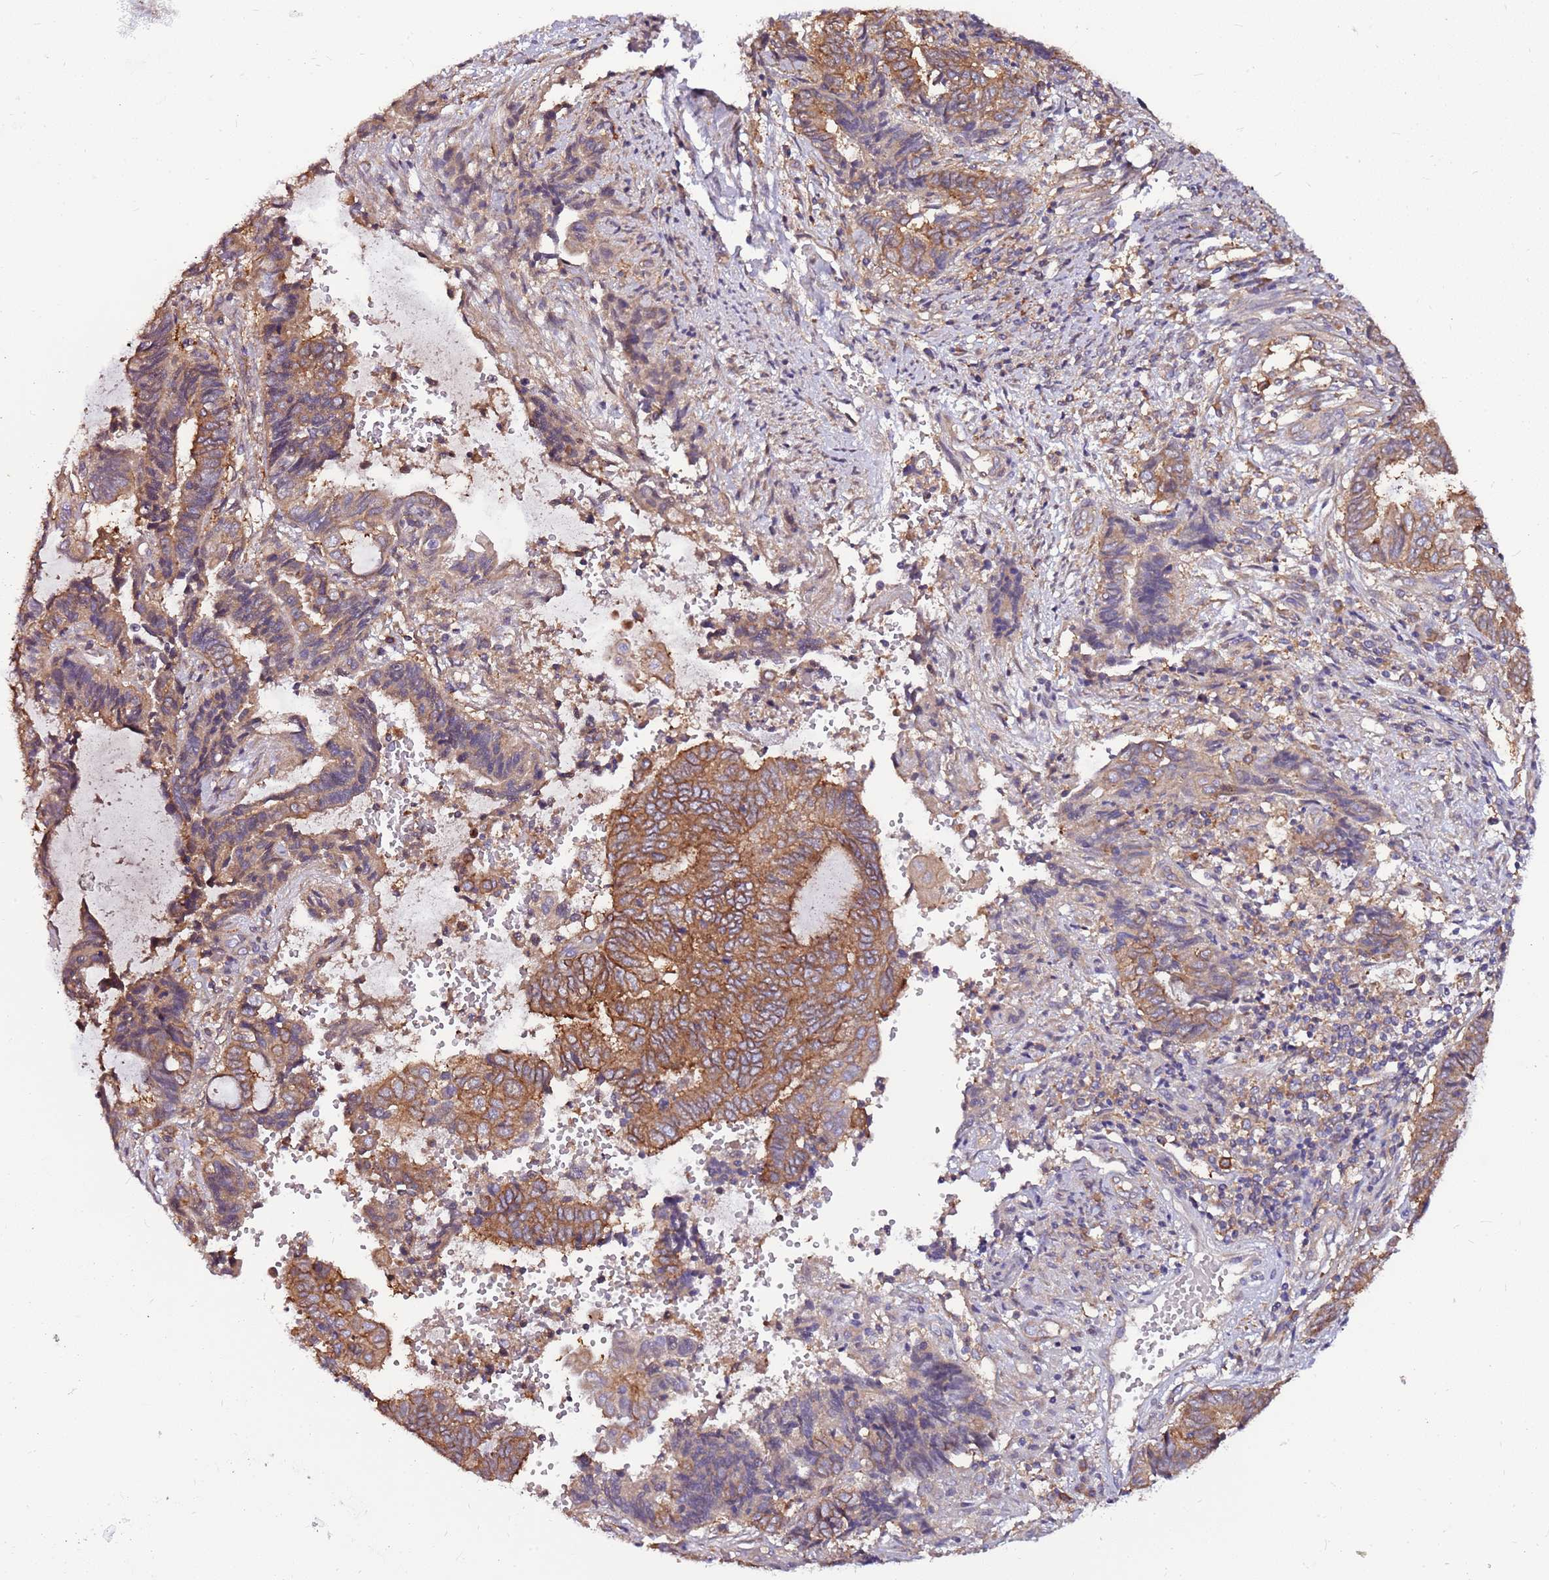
{"staining": {"intensity": "moderate", "quantity": ">75%", "location": "cytoplasmic/membranous"}, "tissue": "endometrial cancer", "cell_type": "Tumor cells", "image_type": "cancer", "snomed": [{"axis": "morphology", "description": "Adenocarcinoma, NOS"}, {"axis": "topography", "description": "Uterus"}, {"axis": "topography", "description": "Endometrium"}], "caption": "Tumor cells reveal moderate cytoplasmic/membranous expression in about >75% of cells in endometrial cancer (adenocarcinoma). (Brightfield microscopy of DAB IHC at high magnification).", "gene": "ATXN2L", "patient": {"sex": "female", "age": 70}}